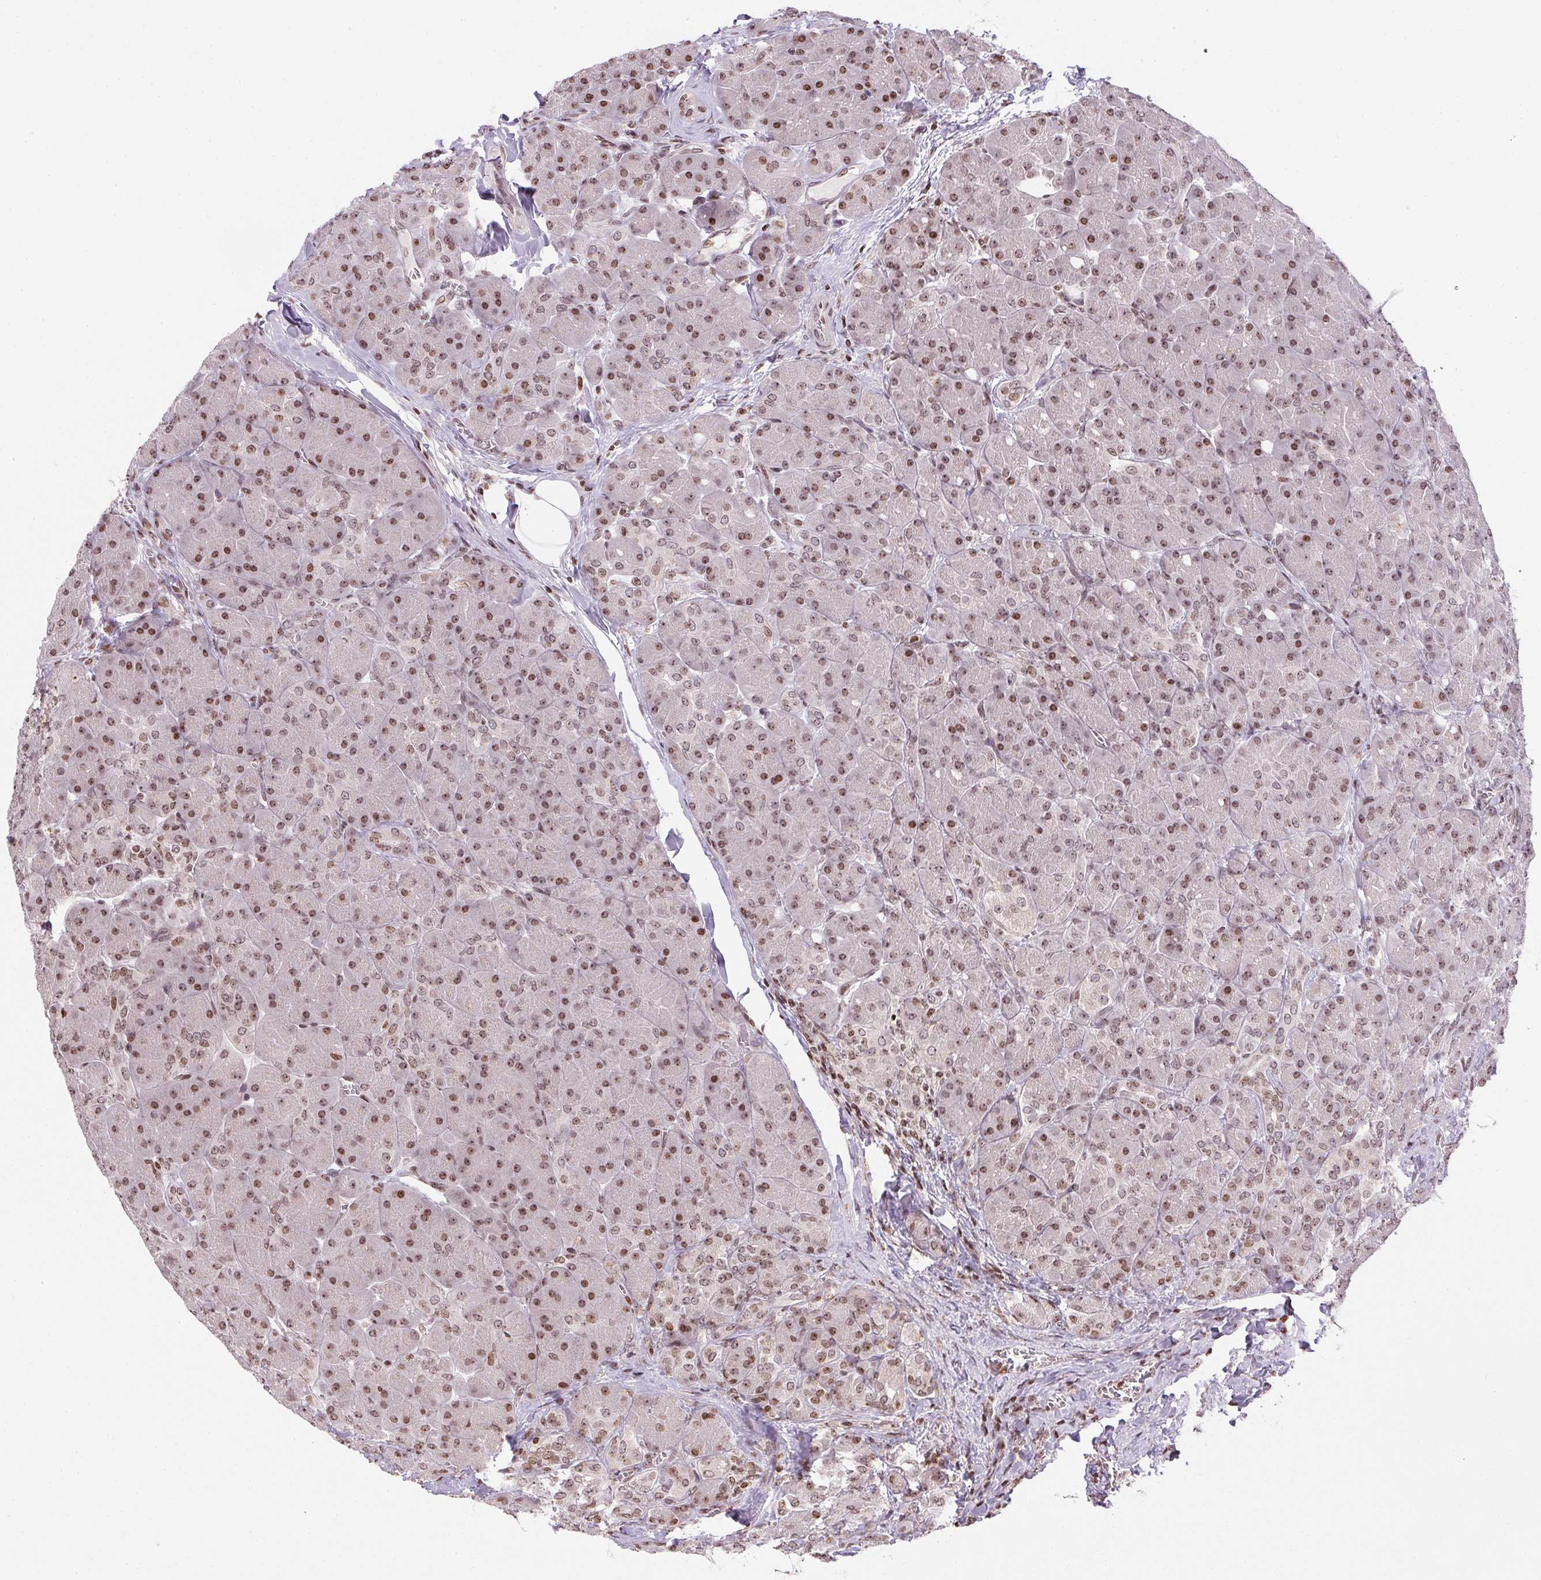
{"staining": {"intensity": "moderate", "quantity": ">75%", "location": "nuclear"}, "tissue": "pancreas", "cell_type": "Exocrine glandular cells", "image_type": "normal", "snomed": [{"axis": "morphology", "description": "Normal tissue, NOS"}, {"axis": "topography", "description": "Pancreas"}], "caption": "About >75% of exocrine glandular cells in benign human pancreas exhibit moderate nuclear protein staining as visualized by brown immunohistochemical staining.", "gene": "RNF181", "patient": {"sex": "male", "age": 55}}